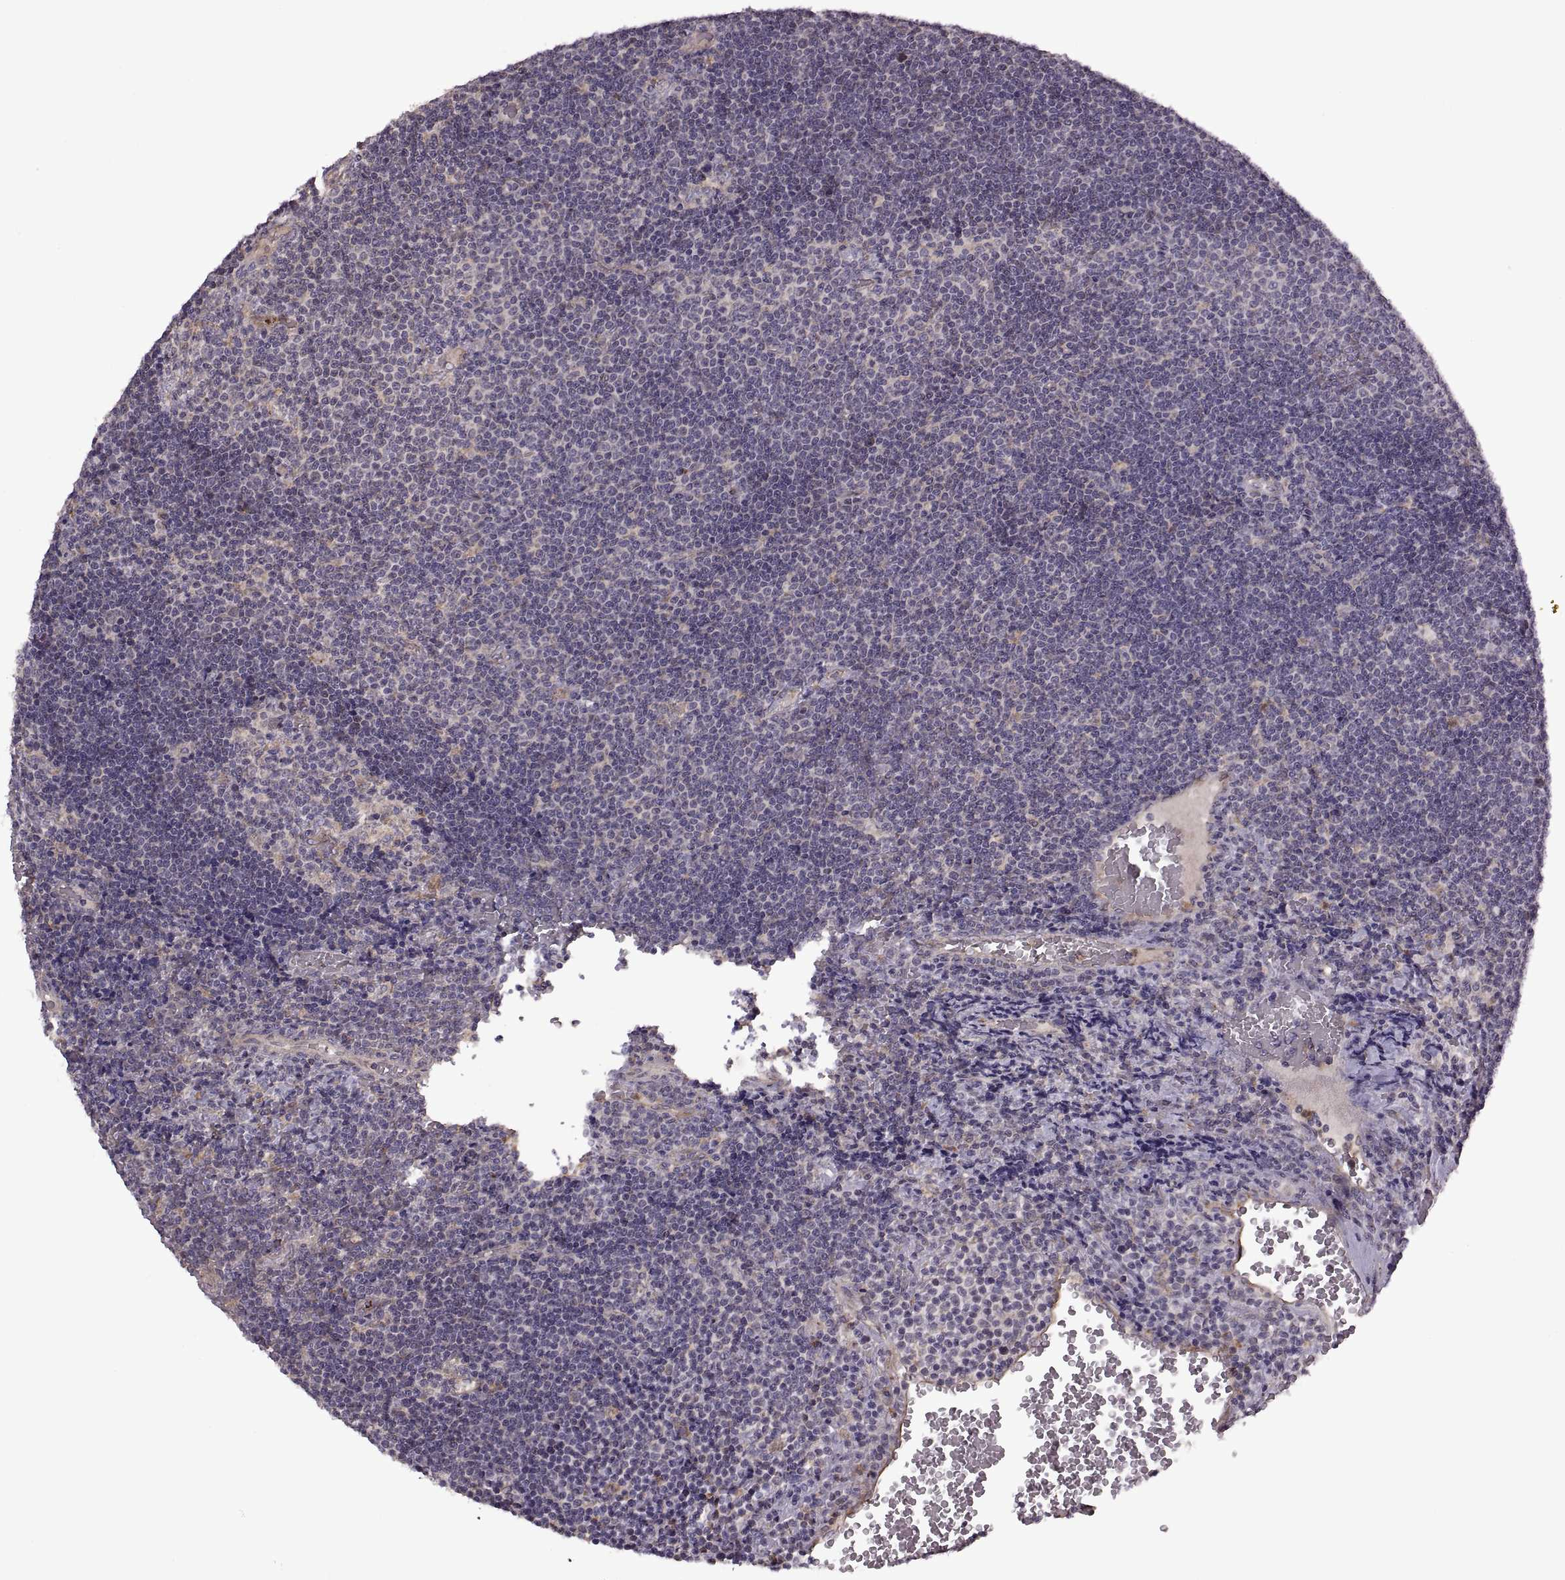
{"staining": {"intensity": "negative", "quantity": "none", "location": "none"}, "tissue": "lymphoma", "cell_type": "Tumor cells", "image_type": "cancer", "snomed": [{"axis": "morphology", "description": "Malignant lymphoma, non-Hodgkin's type, Low grade"}, {"axis": "topography", "description": "Brain"}], "caption": "Tumor cells show no significant expression in low-grade malignant lymphoma, non-Hodgkin's type.", "gene": "PIERCE1", "patient": {"sex": "female", "age": 66}}